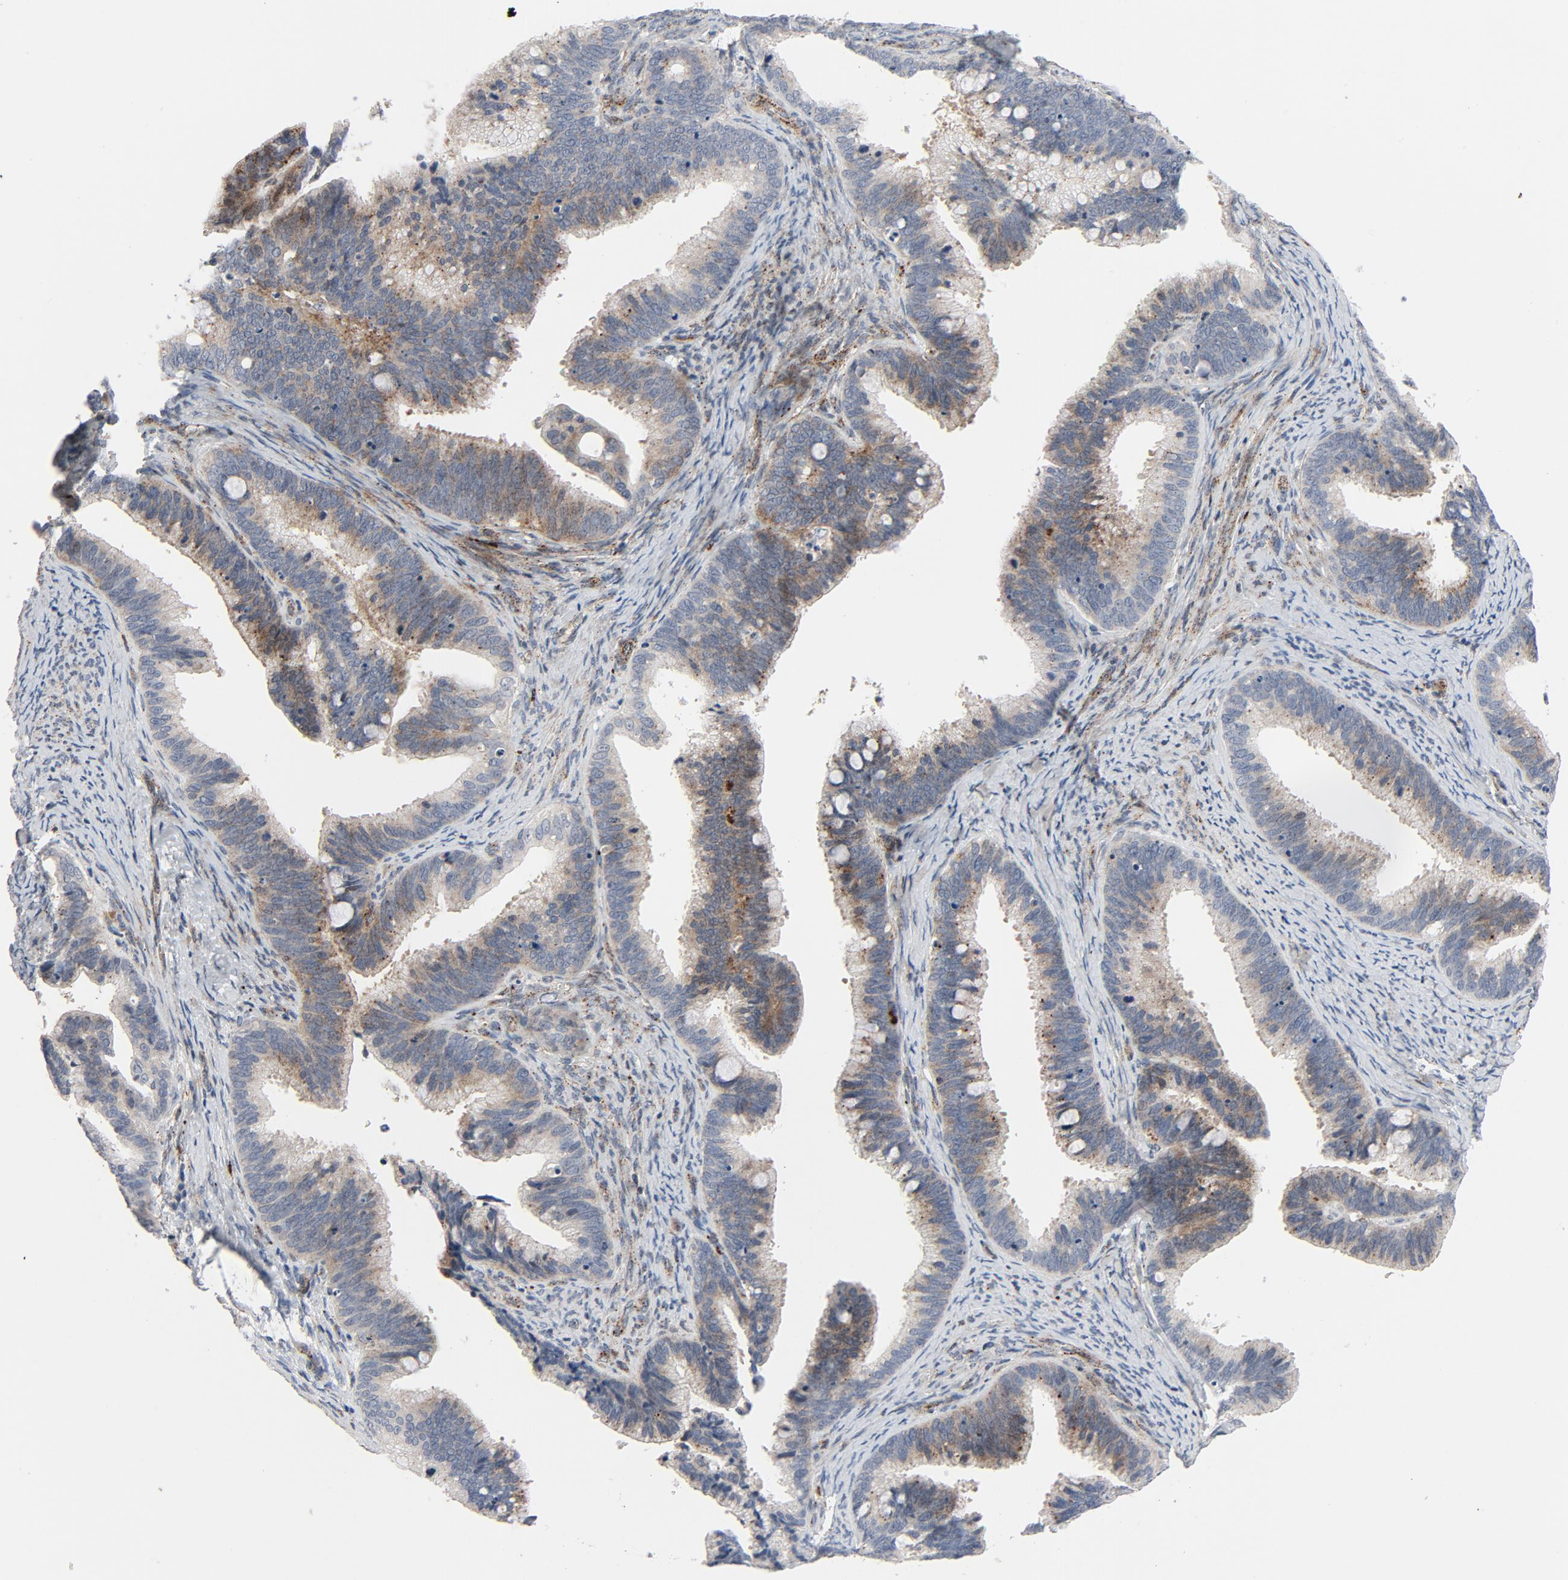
{"staining": {"intensity": "weak", "quantity": "25%-75%", "location": "cytoplasmic/membranous"}, "tissue": "cervical cancer", "cell_type": "Tumor cells", "image_type": "cancer", "snomed": [{"axis": "morphology", "description": "Squamous cell carcinoma, NOS"}, {"axis": "topography", "description": "Cervix"}], "caption": "IHC micrograph of human squamous cell carcinoma (cervical) stained for a protein (brown), which reveals low levels of weak cytoplasmic/membranous staining in approximately 25%-75% of tumor cells.", "gene": "AKT2", "patient": {"sex": "female", "age": 32}}